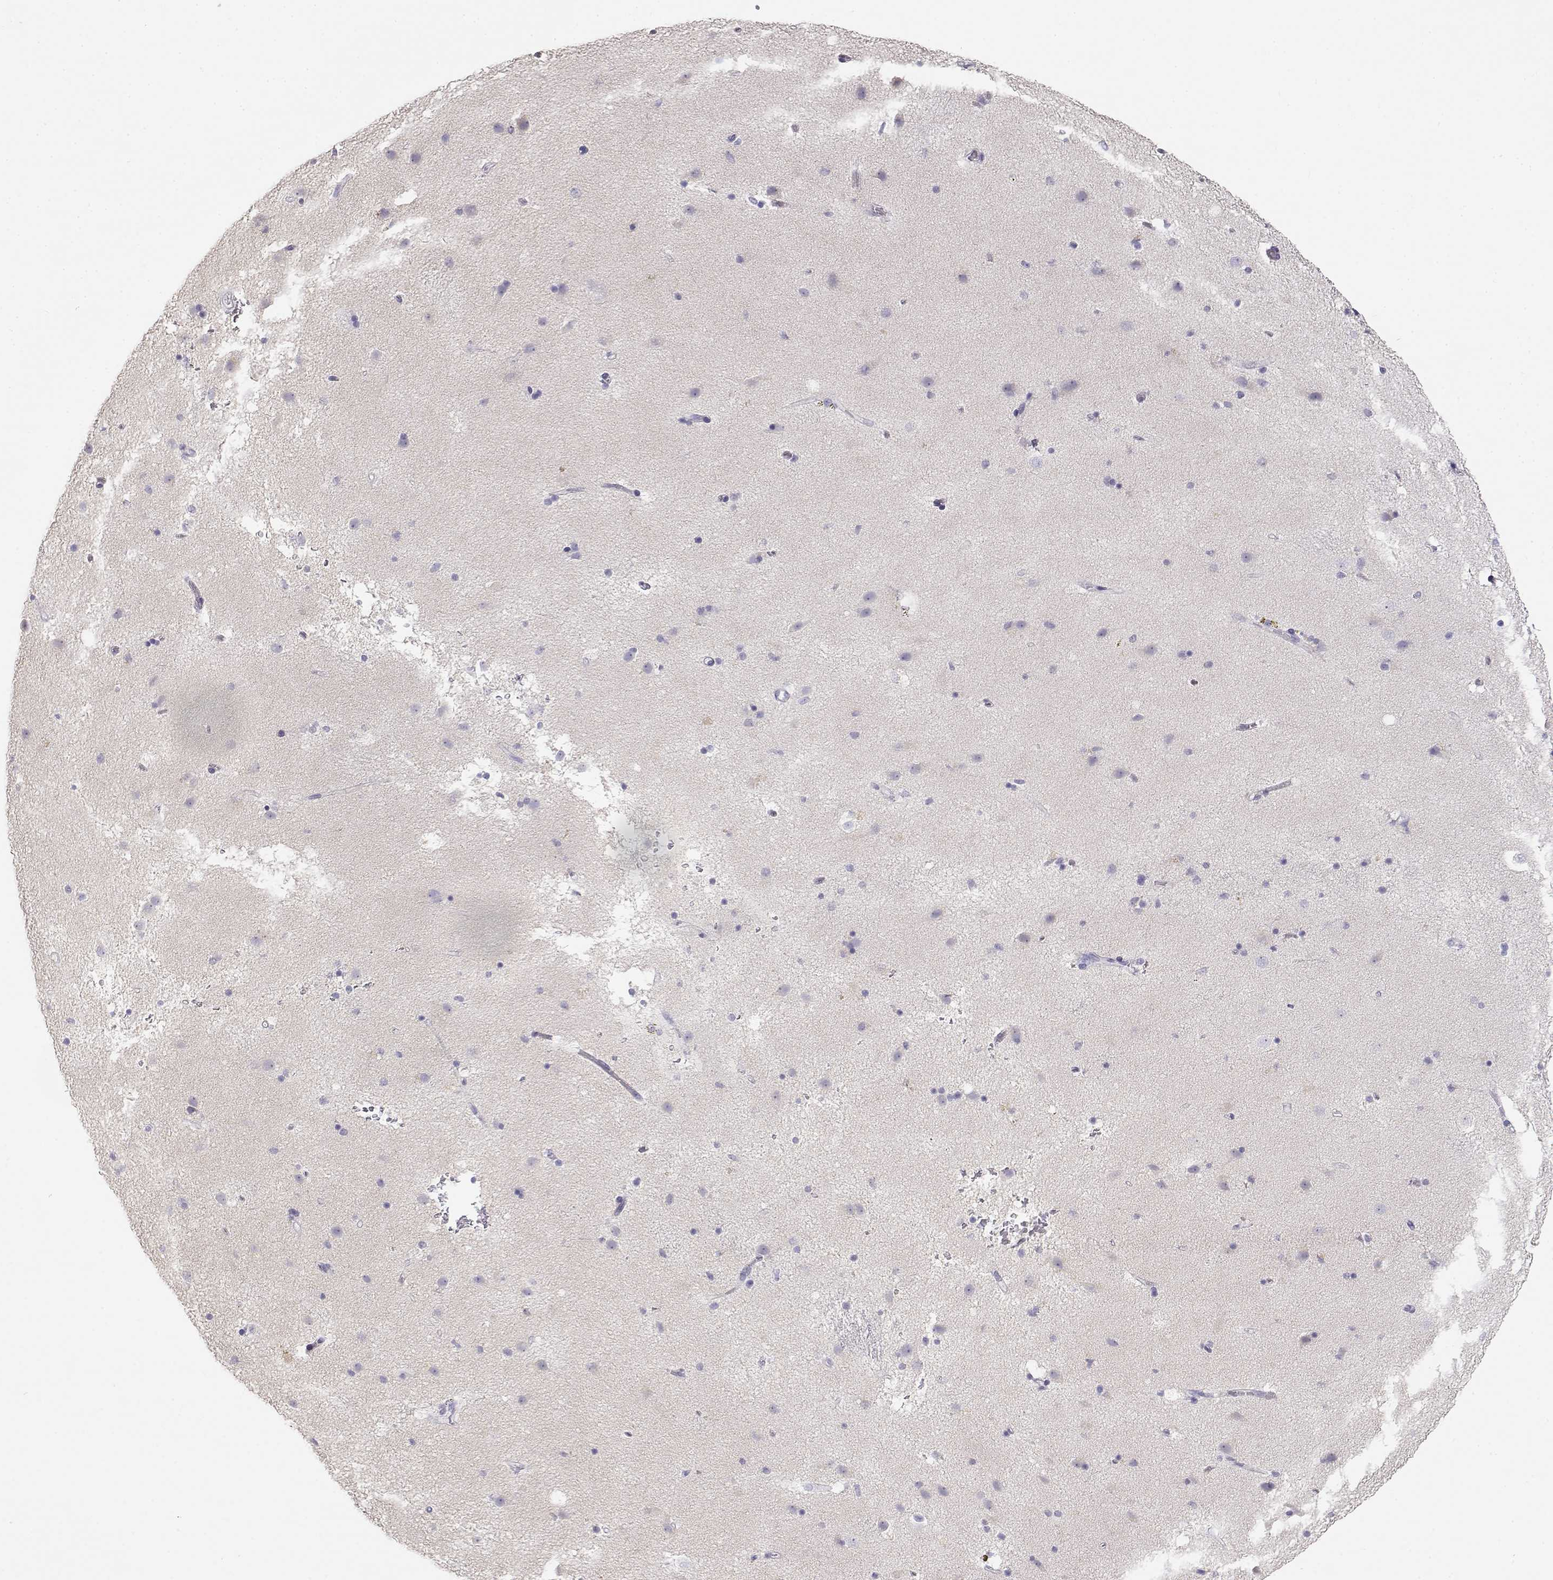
{"staining": {"intensity": "negative", "quantity": "none", "location": "none"}, "tissue": "caudate", "cell_type": "Glial cells", "image_type": "normal", "snomed": [{"axis": "morphology", "description": "Normal tissue, NOS"}, {"axis": "topography", "description": "Lateral ventricle wall"}], "caption": "Human caudate stained for a protein using immunohistochemistry shows no positivity in glial cells.", "gene": "GPR174", "patient": {"sex": "female", "age": 71}}